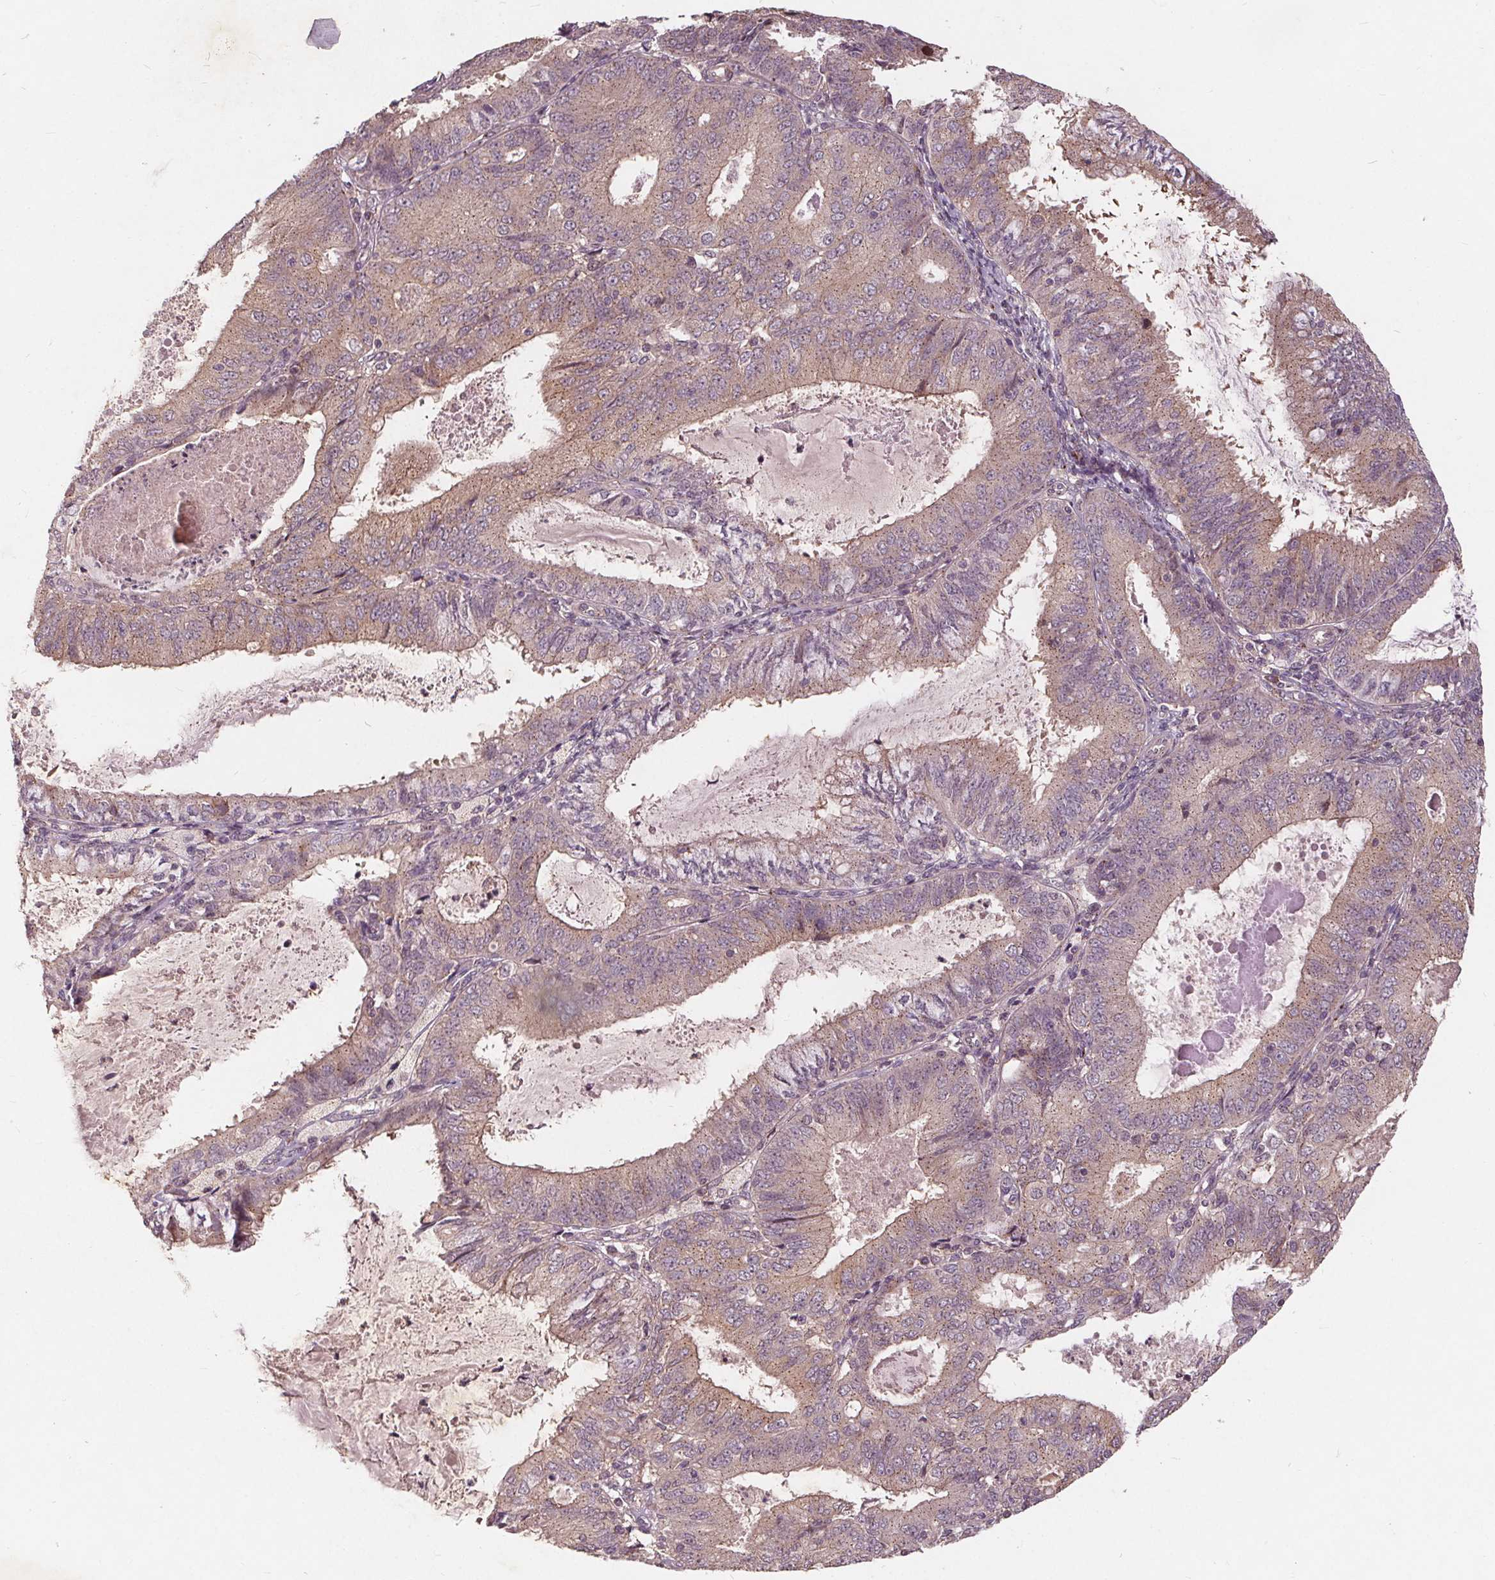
{"staining": {"intensity": "weak", "quantity": "<25%", "location": "cytoplasmic/membranous"}, "tissue": "endometrial cancer", "cell_type": "Tumor cells", "image_type": "cancer", "snomed": [{"axis": "morphology", "description": "Adenocarcinoma, NOS"}, {"axis": "topography", "description": "Endometrium"}], "caption": "The immunohistochemistry histopathology image has no significant expression in tumor cells of endometrial cancer (adenocarcinoma) tissue.", "gene": "CSNK1G2", "patient": {"sex": "female", "age": 57}}